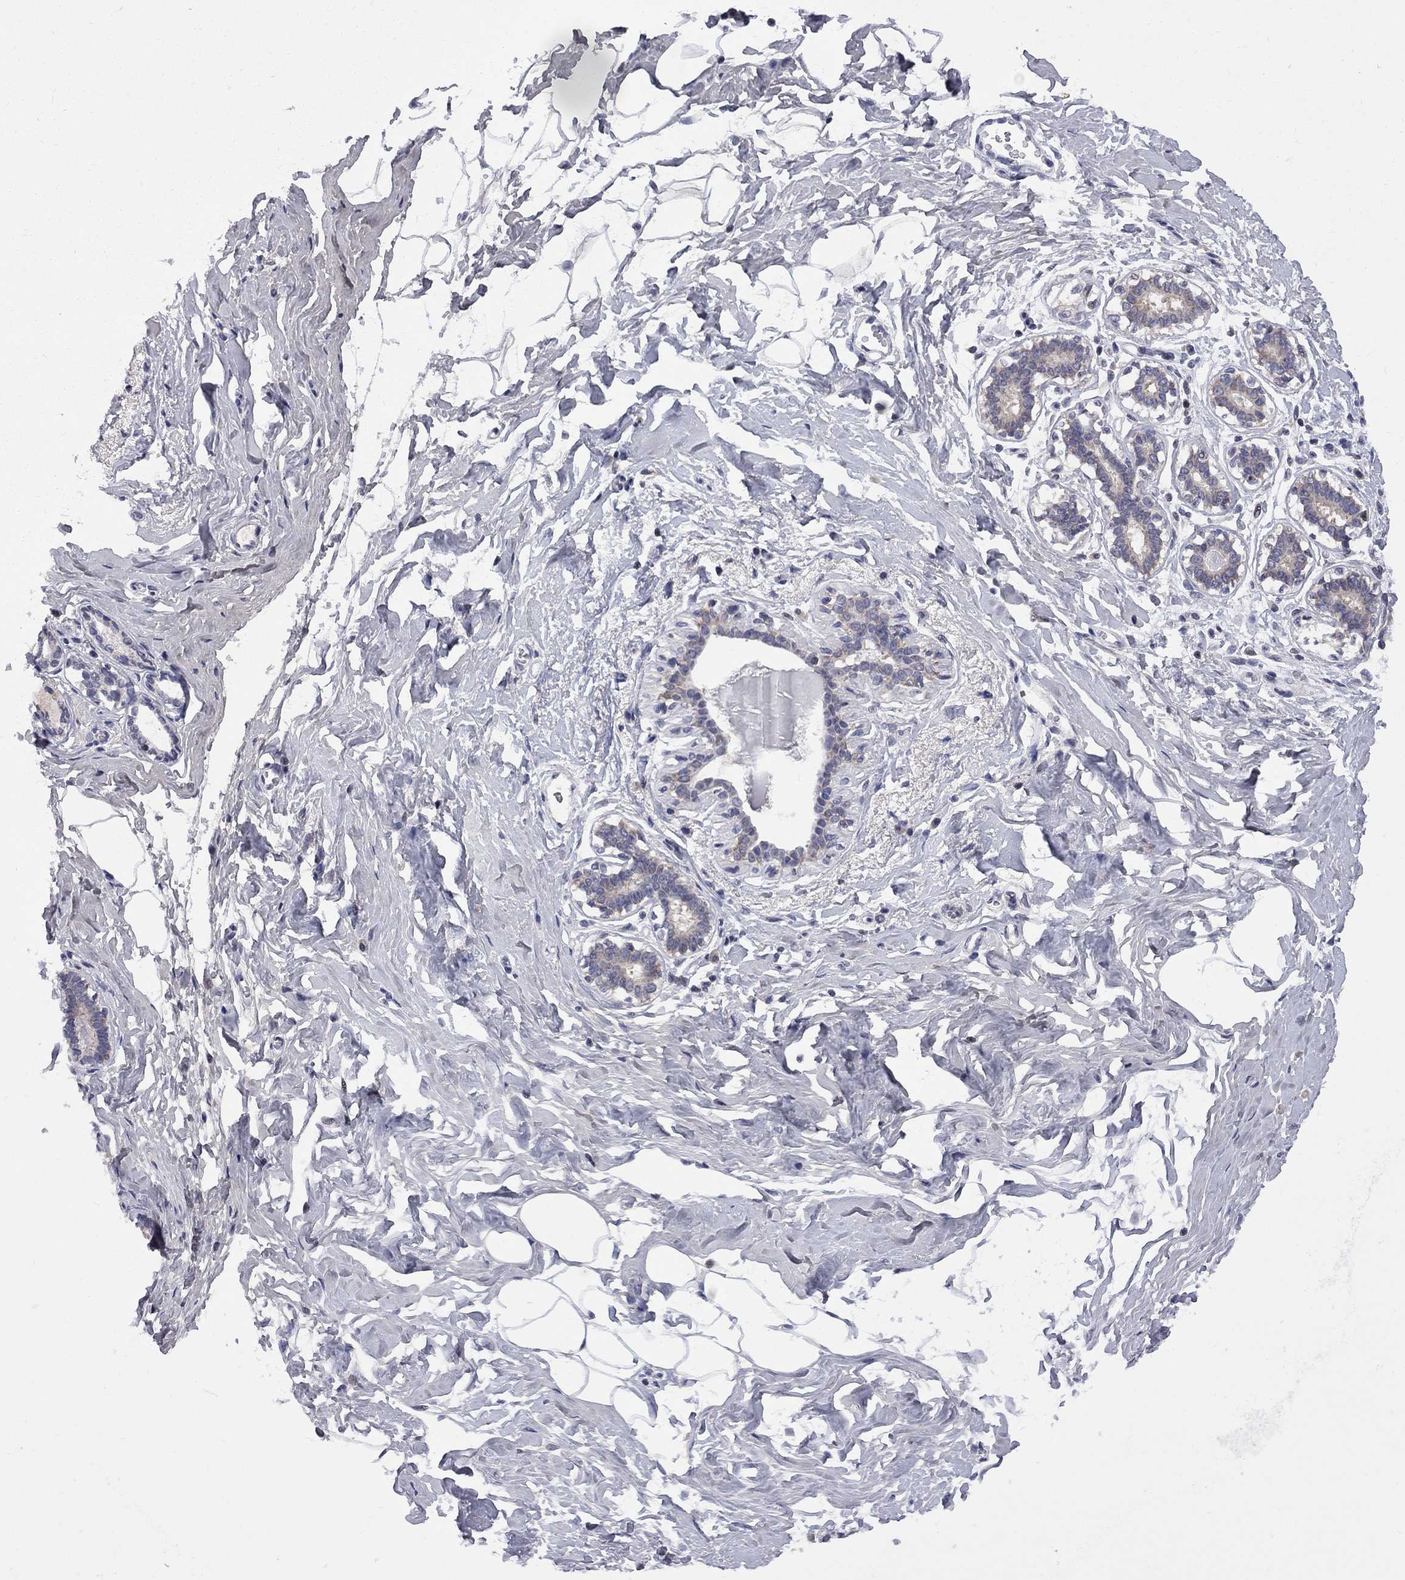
{"staining": {"intensity": "negative", "quantity": "none", "location": "none"}, "tissue": "breast", "cell_type": "Adipocytes", "image_type": "normal", "snomed": [{"axis": "morphology", "description": "Normal tissue, NOS"}, {"axis": "morphology", "description": "Lobular carcinoma, in situ"}, {"axis": "topography", "description": "Breast"}], "caption": "Breast stained for a protein using IHC demonstrates no positivity adipocytes.", "gene": "CNOT11", "patient": {"sex": "female", "age": 35}}